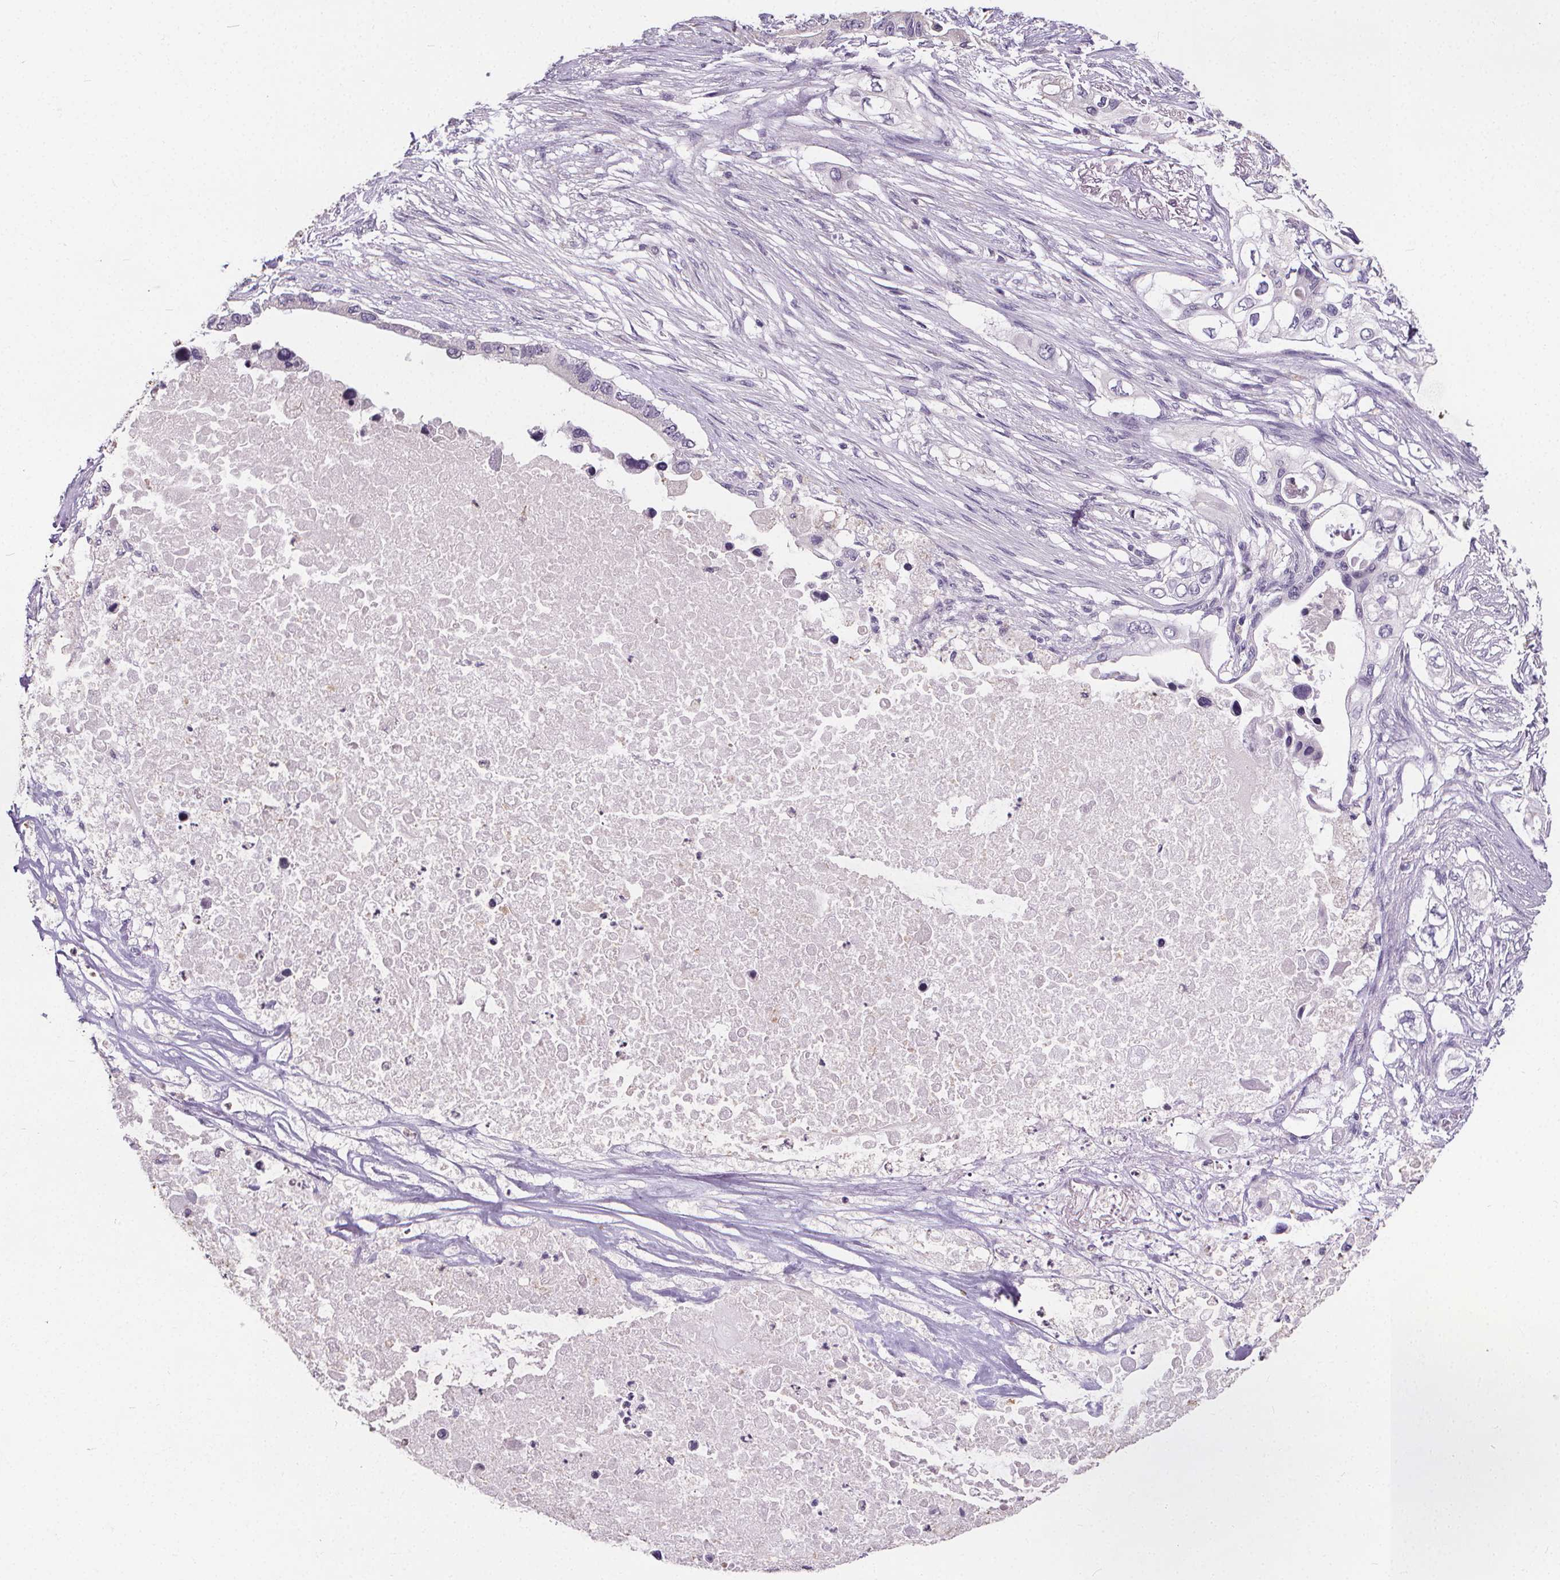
{"staining": {"intensity": "negative", "quantity": "none", "location": "none"}, "tissue": "pancreatic cancer", "cell_type": "Tumor cells", "image_type": "cancer", "snomed": [{"axis": "morphology", "description": "Adenocarcinoma, NOS"}, {"axis": "topography", "description": "Pancreas"}], "caption": "Immunohistochemical staining of pancreatic cancer exhibits no significant expression in tumor cells.", "gene": "ATP6V1D", "patient": {"sex": "female", "age": 63}}